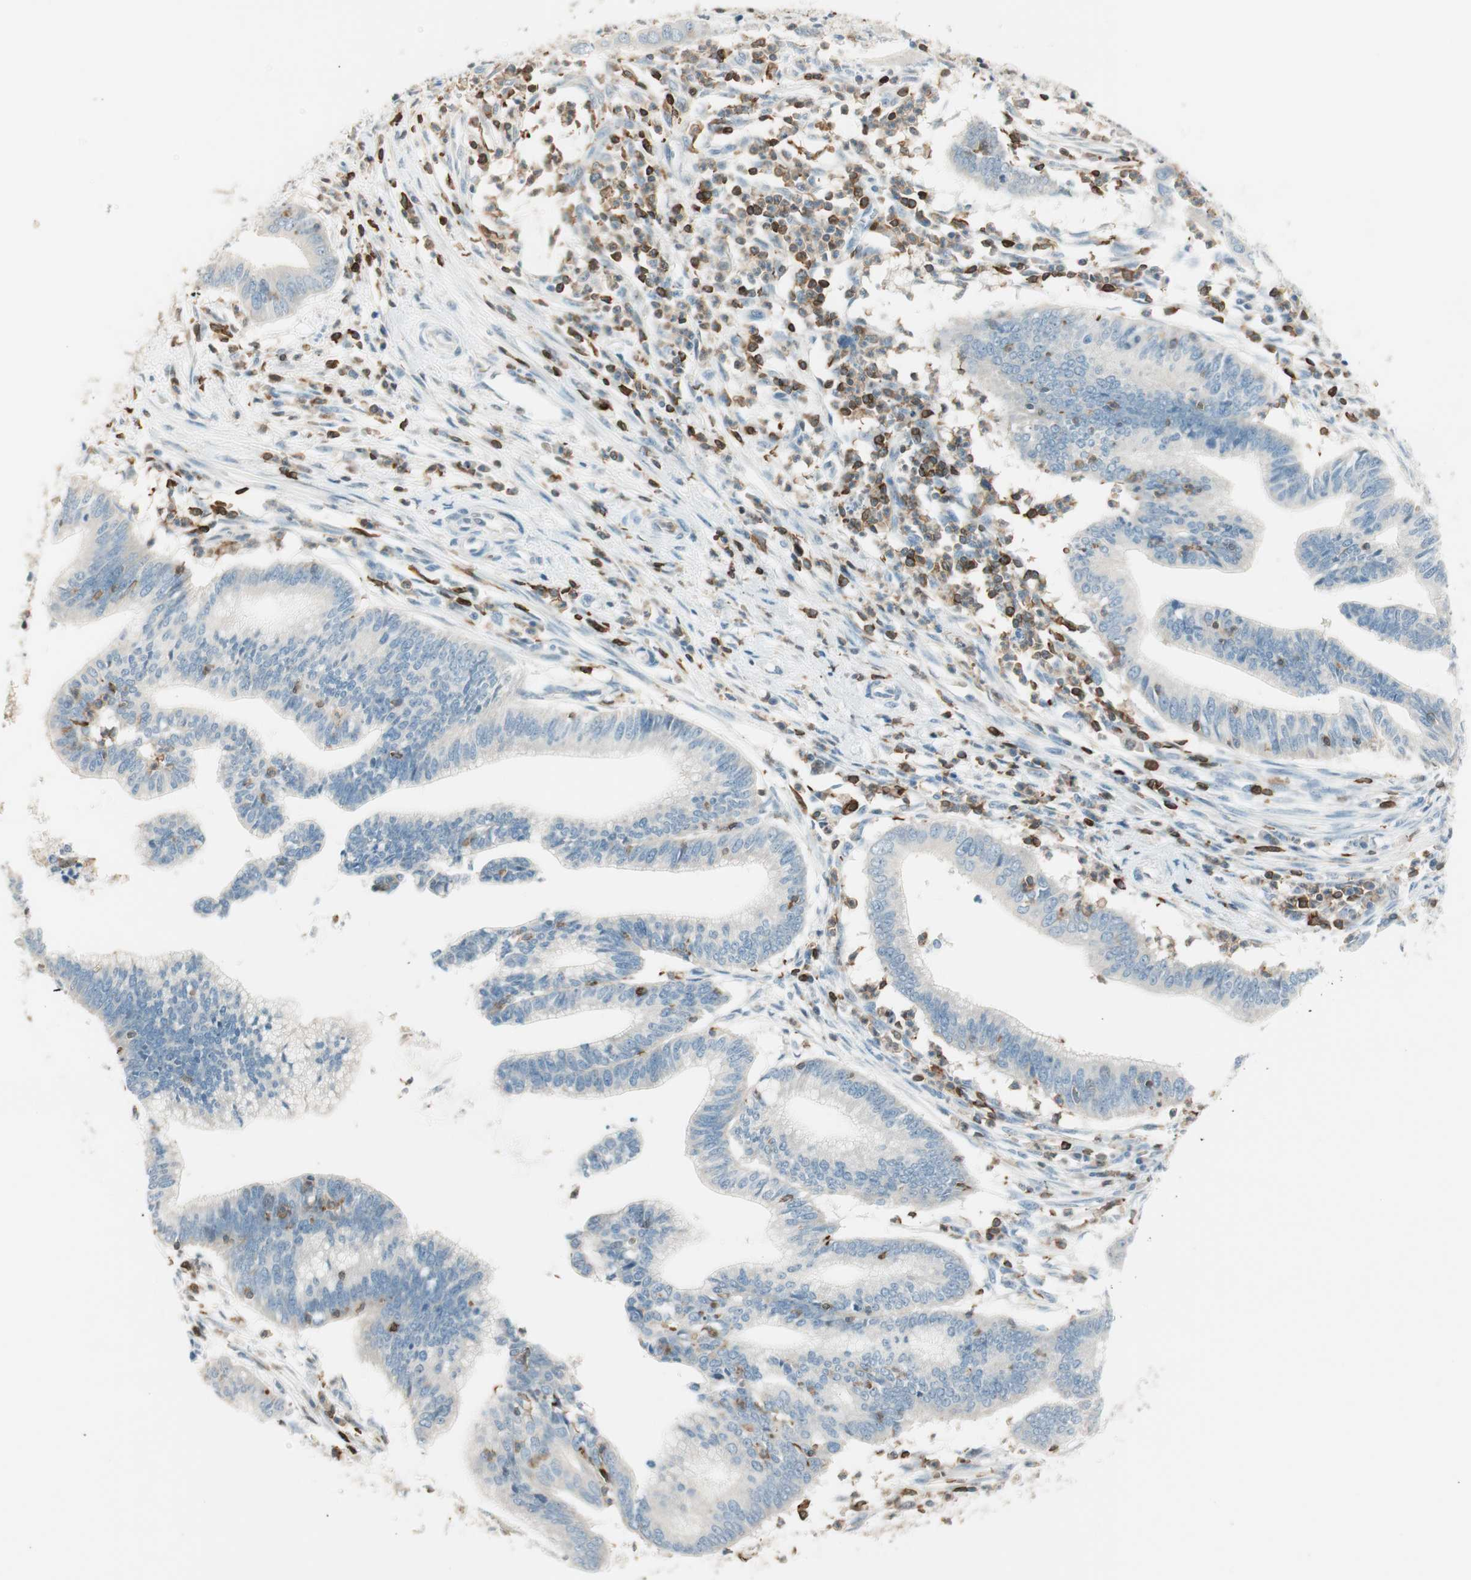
{"staining": {"intensity": "negative", "quantity": "none", "location": "none"}, "tissue": "cervical cancer", "cell_type": "Tumor cells", "image_type": "cancer", "snomed": [{"axis": "morphology", "description": "Adenocarcinoma, NOS"}, {"axis": "topography", "description": "Cervix"}], "caption": "A micrograph of human cervical adenocarcinoma is negative for staining in tumor cells.", "gene": "HPGD", "patient": {"sex": "female", "age": 36}}